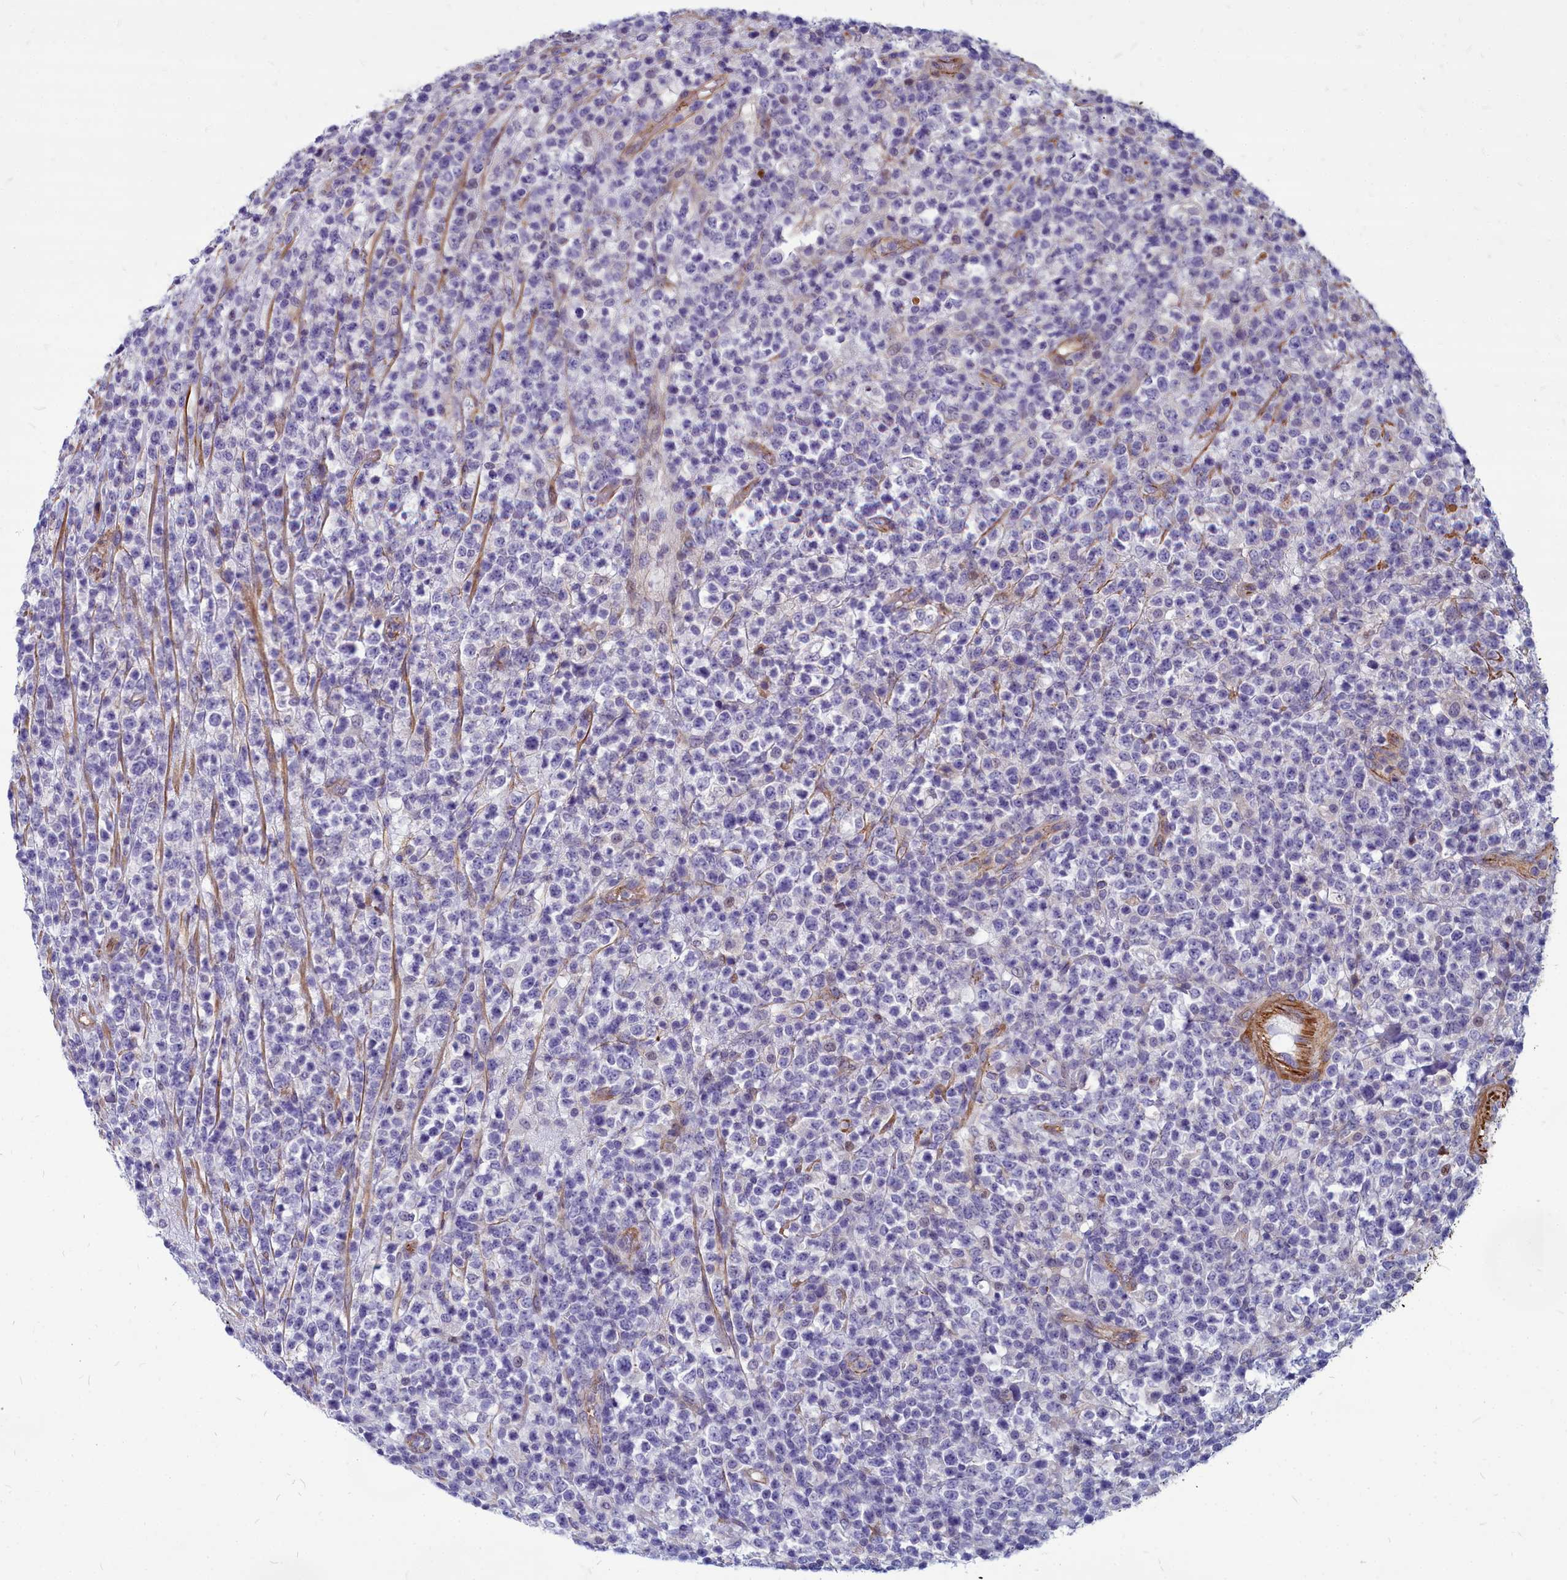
{"staining": {"intensity": "negative", "quantity": "none", "location": "none"}, "tissue": "lymphoma", "cell_type": "Tumor cells", "image_type": "cancer", "snomed": [{"axis": "morphology", "description": "Malignant lymphoma, non-Hodgkin's type, High grade"}, {"axis": "topography", "description": "Colon"}], "caption": "The IHC histopathology image has no significant staining in tumor cells of malignant lymphoma, non-Hodgkin's type (high-grade) tissue.", "gene": "TTC5", "patient": {"sex": "female", "age": 53}}